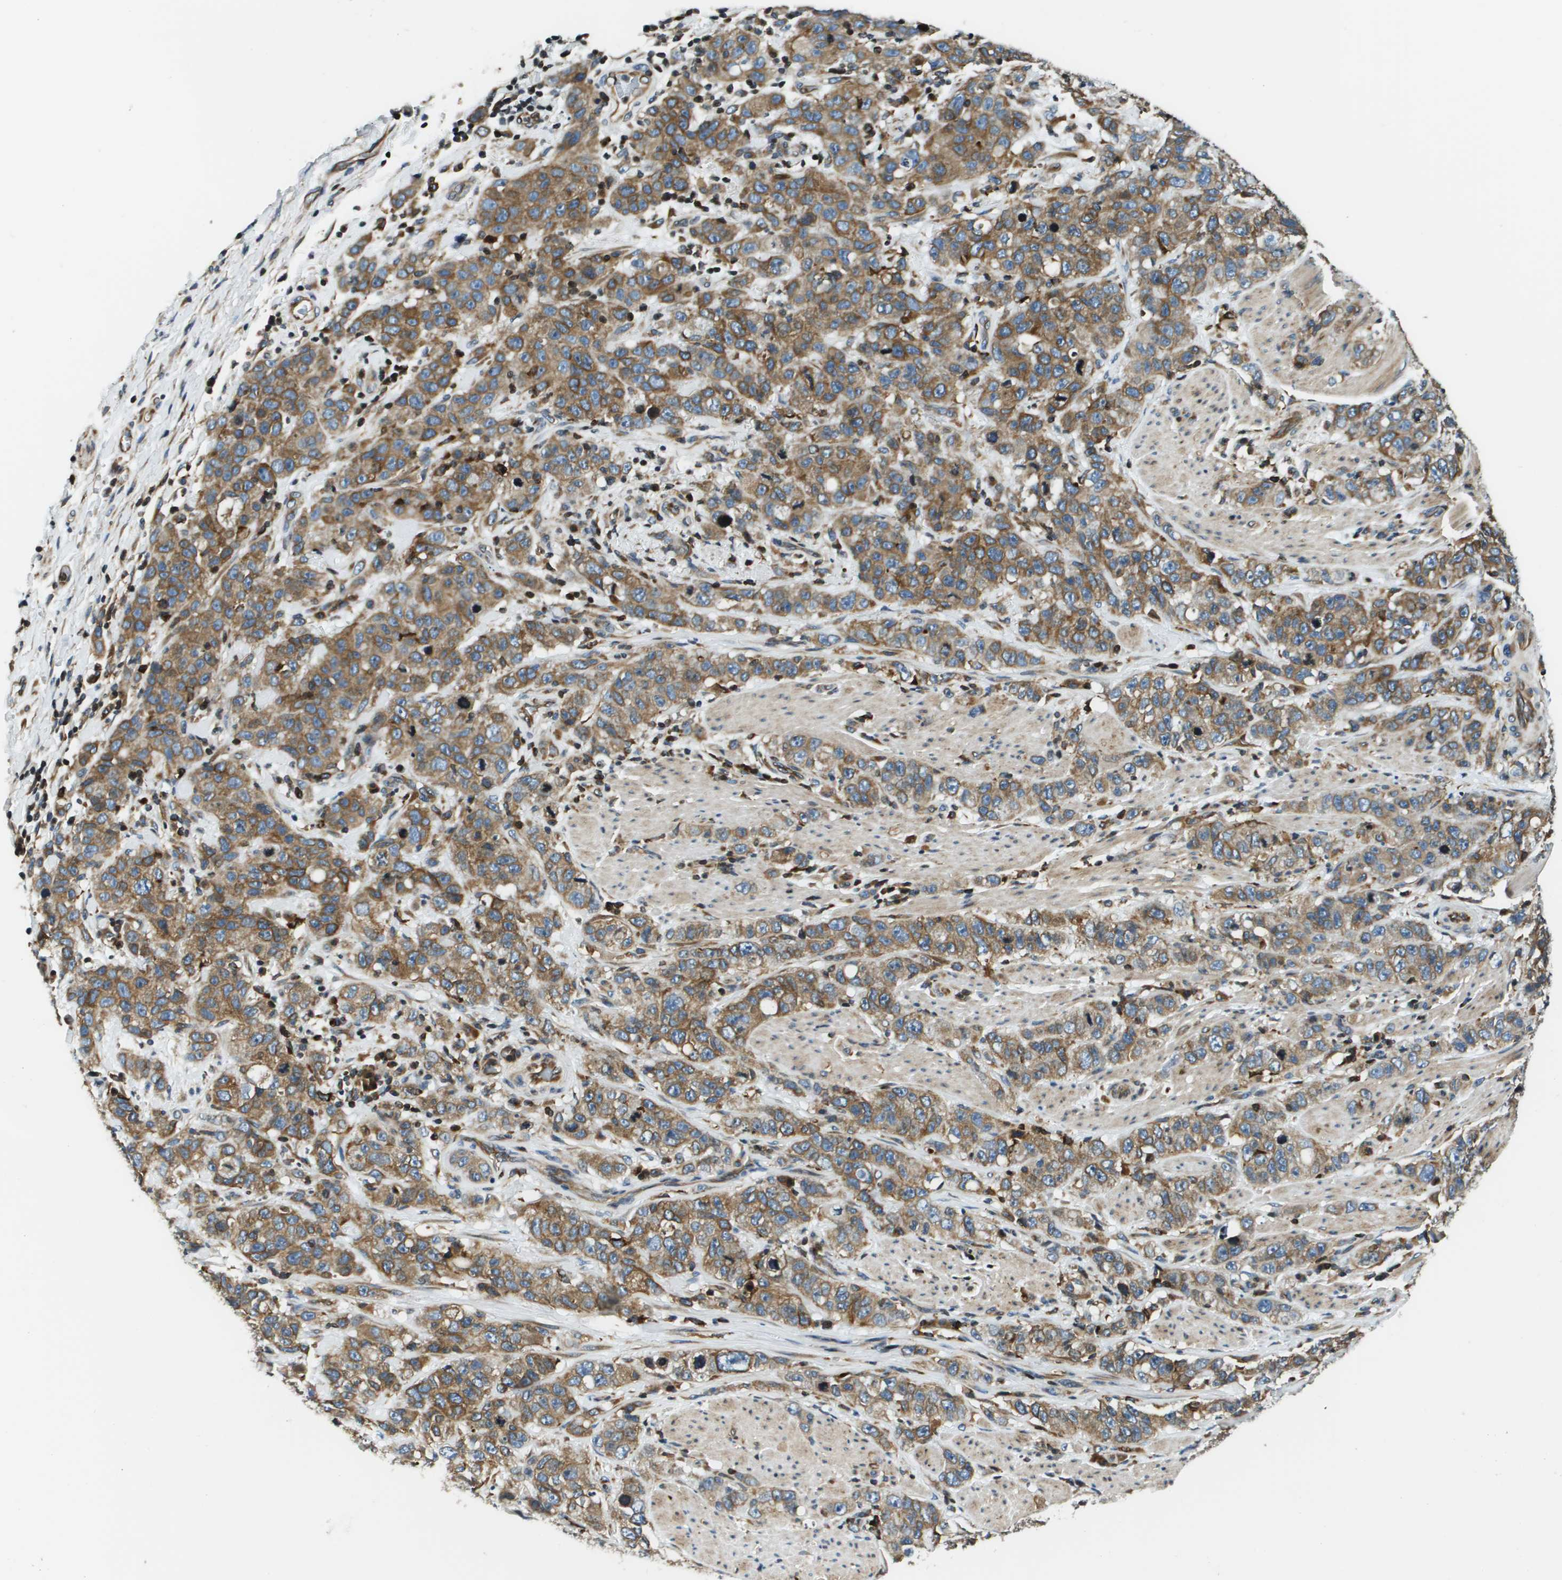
{"staining": {"intensity": "moderate", "quantity": ">75%", "location": "cytoplasmic/membranous"}, "tissue": "stomach cancer", "cell_type": "Tumor cells", "image_type": "cancer", "snomed": [{"axis": "morphology", "description": "Adenocarcinoma, NOS"}, {"axis": "topography", "description": "Stomach"}], "caption": "Stomach cancer was stained to show a protein in brown. There is medium levels of moderate cytoplasmic/membranous staining in about >75% of tumor cells.", "gene": "ESYT1", "patient": {"sex": "male", "age": 48}}